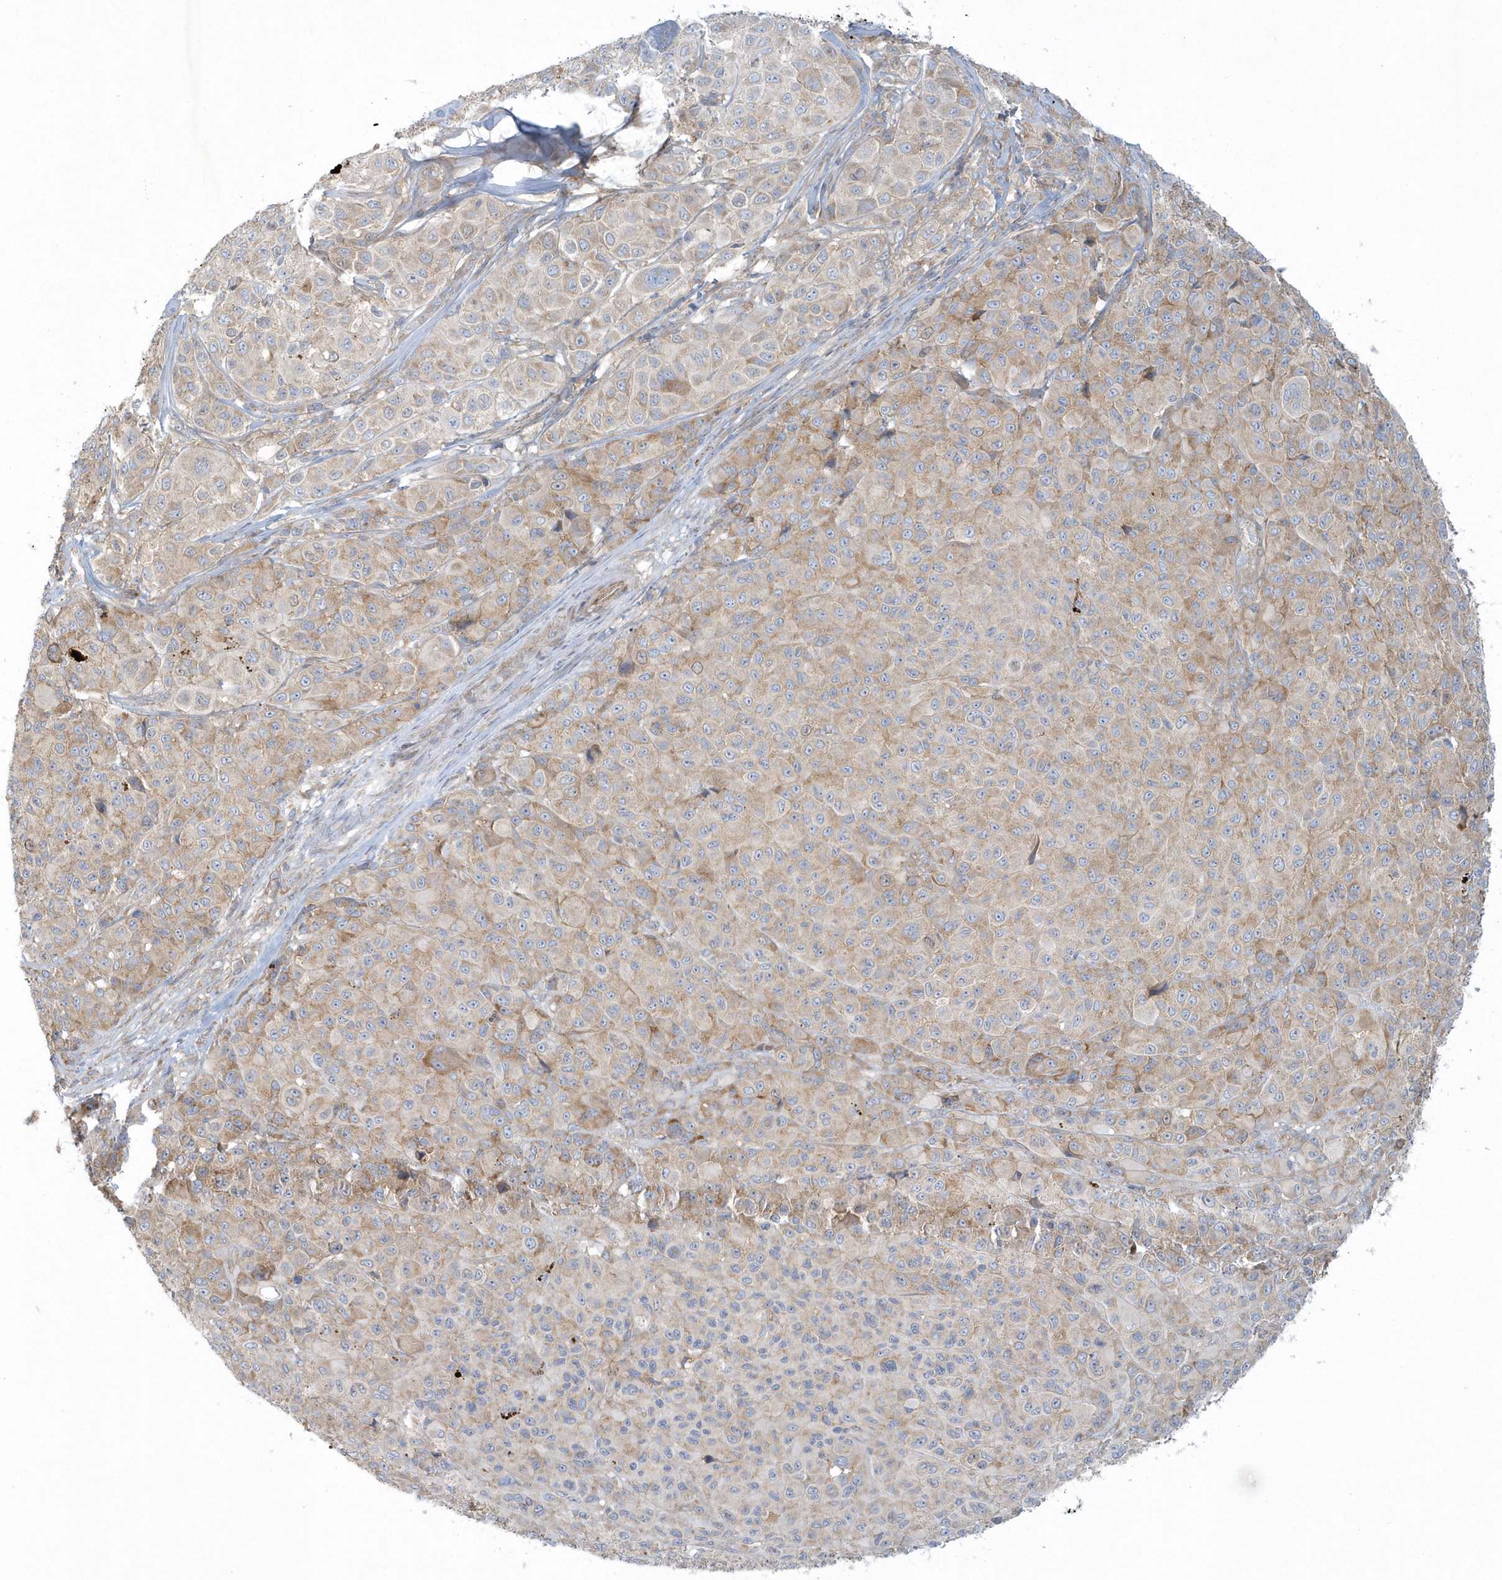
{"staining": {"intensity": "moderate", "quantity": "<25%", "location": "cytoplasmic/membranous"}, "tissue": "melanoma", "cell_type": "Tumor cells", "image_type": "cancer", "snomed": [{"axis": "morphology", "description": "Malignant melanoma, NOS"}, {"axis": "topography", "description": "Skin of trunk"}], "caption": "Immunohistochemistry micrograph of human melanoma stained for a protein (brown), which exhibits low levels of moderate cytoplasmic/membranous expression in about <25% of tumor cells.", "gene": "CNOT10", "patient": {"sex": "male", "age": 71}}